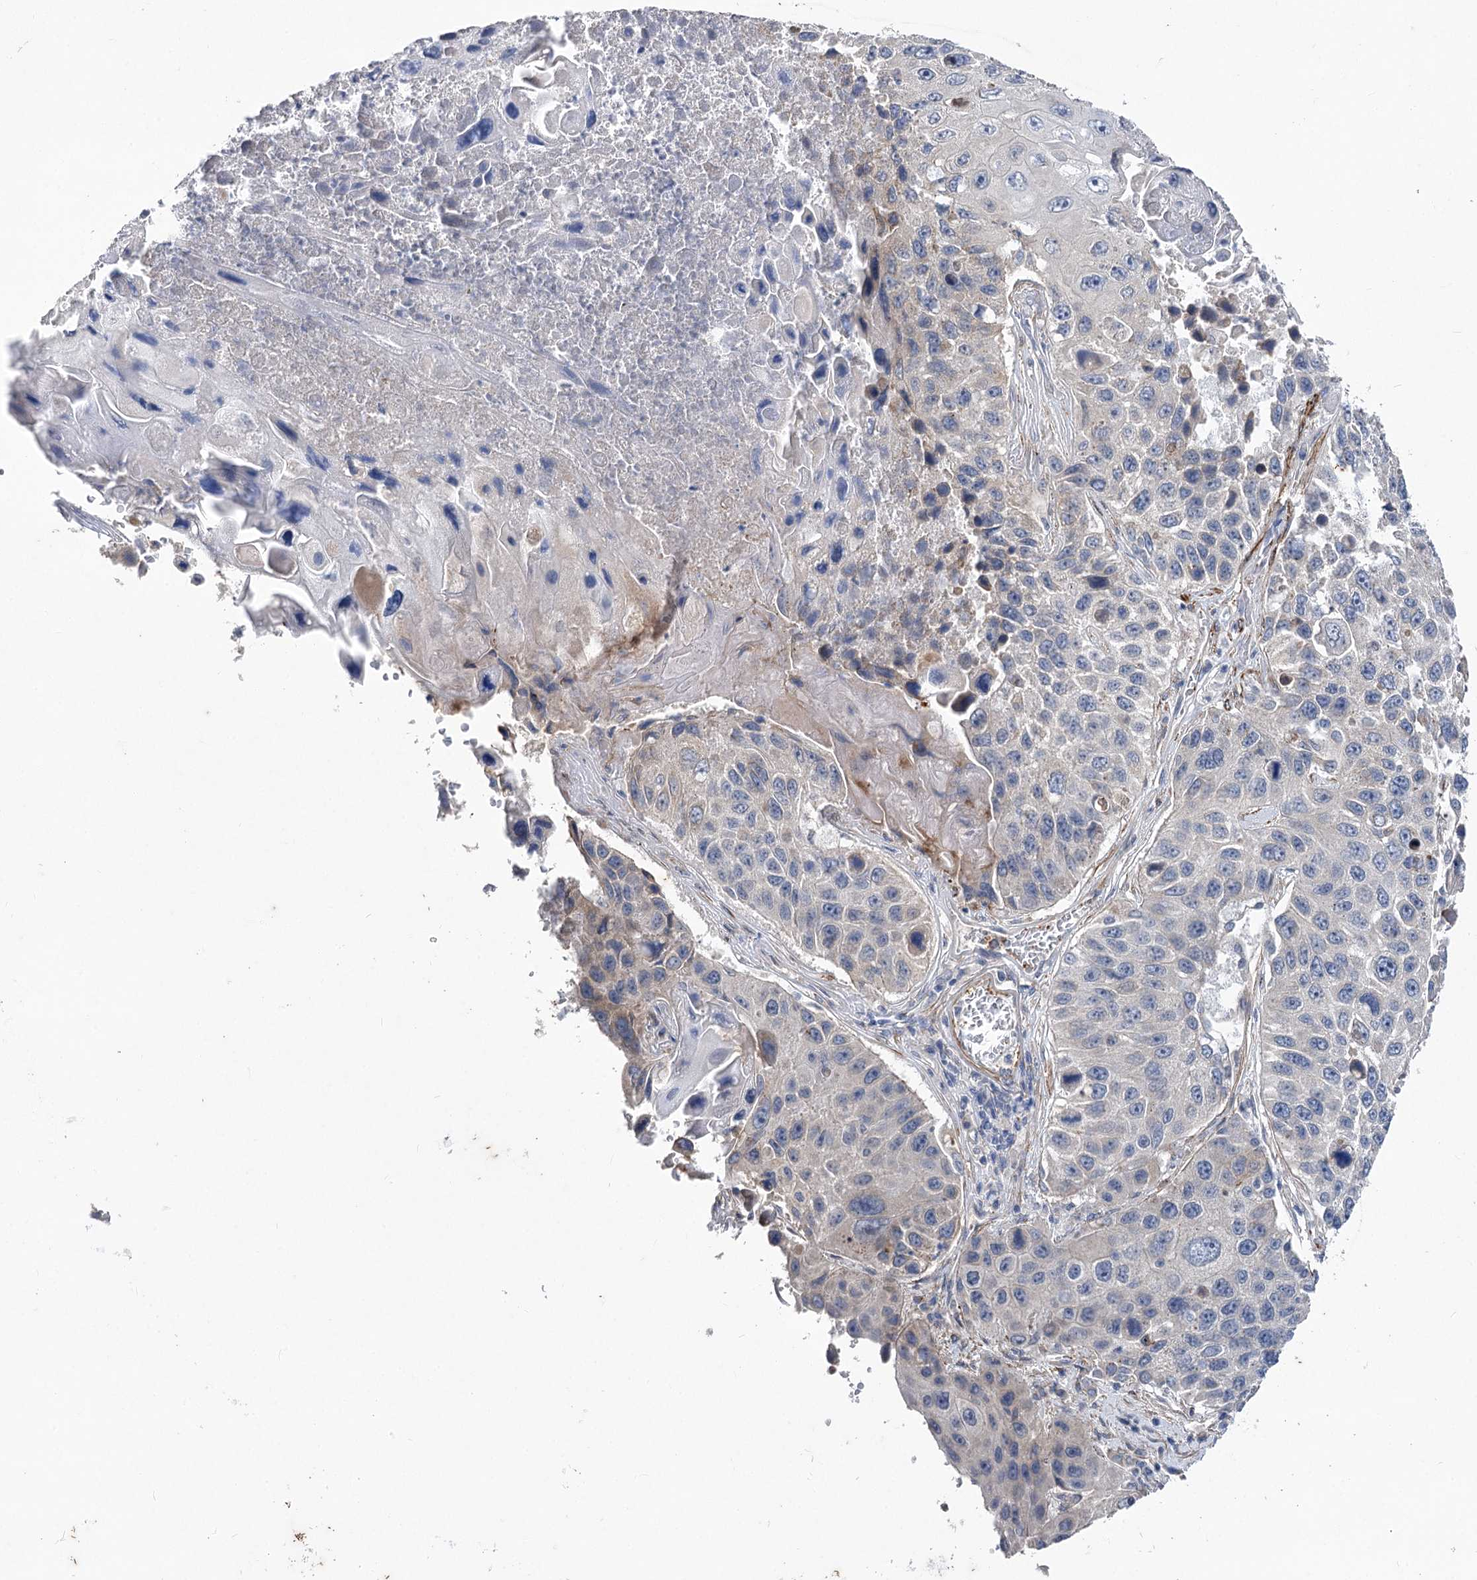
{"staining": {"intensity": "negative", "quantity": "none", "location": "none"}, "tissue": "lung cancer", "cell_type": "Tumor cells", "image_type": "cancer", "snomed": [{"axis": "morphology", "description": "Squamous cell carcinoma, NOS"}, {"axis": "topography", "description": "Lung"}], "caption": "There is no significant staining in tumor cells of lung squamous cell carcinoma.", "gene": "RDH16", "patient": {"sex": "male", "age": 61}}